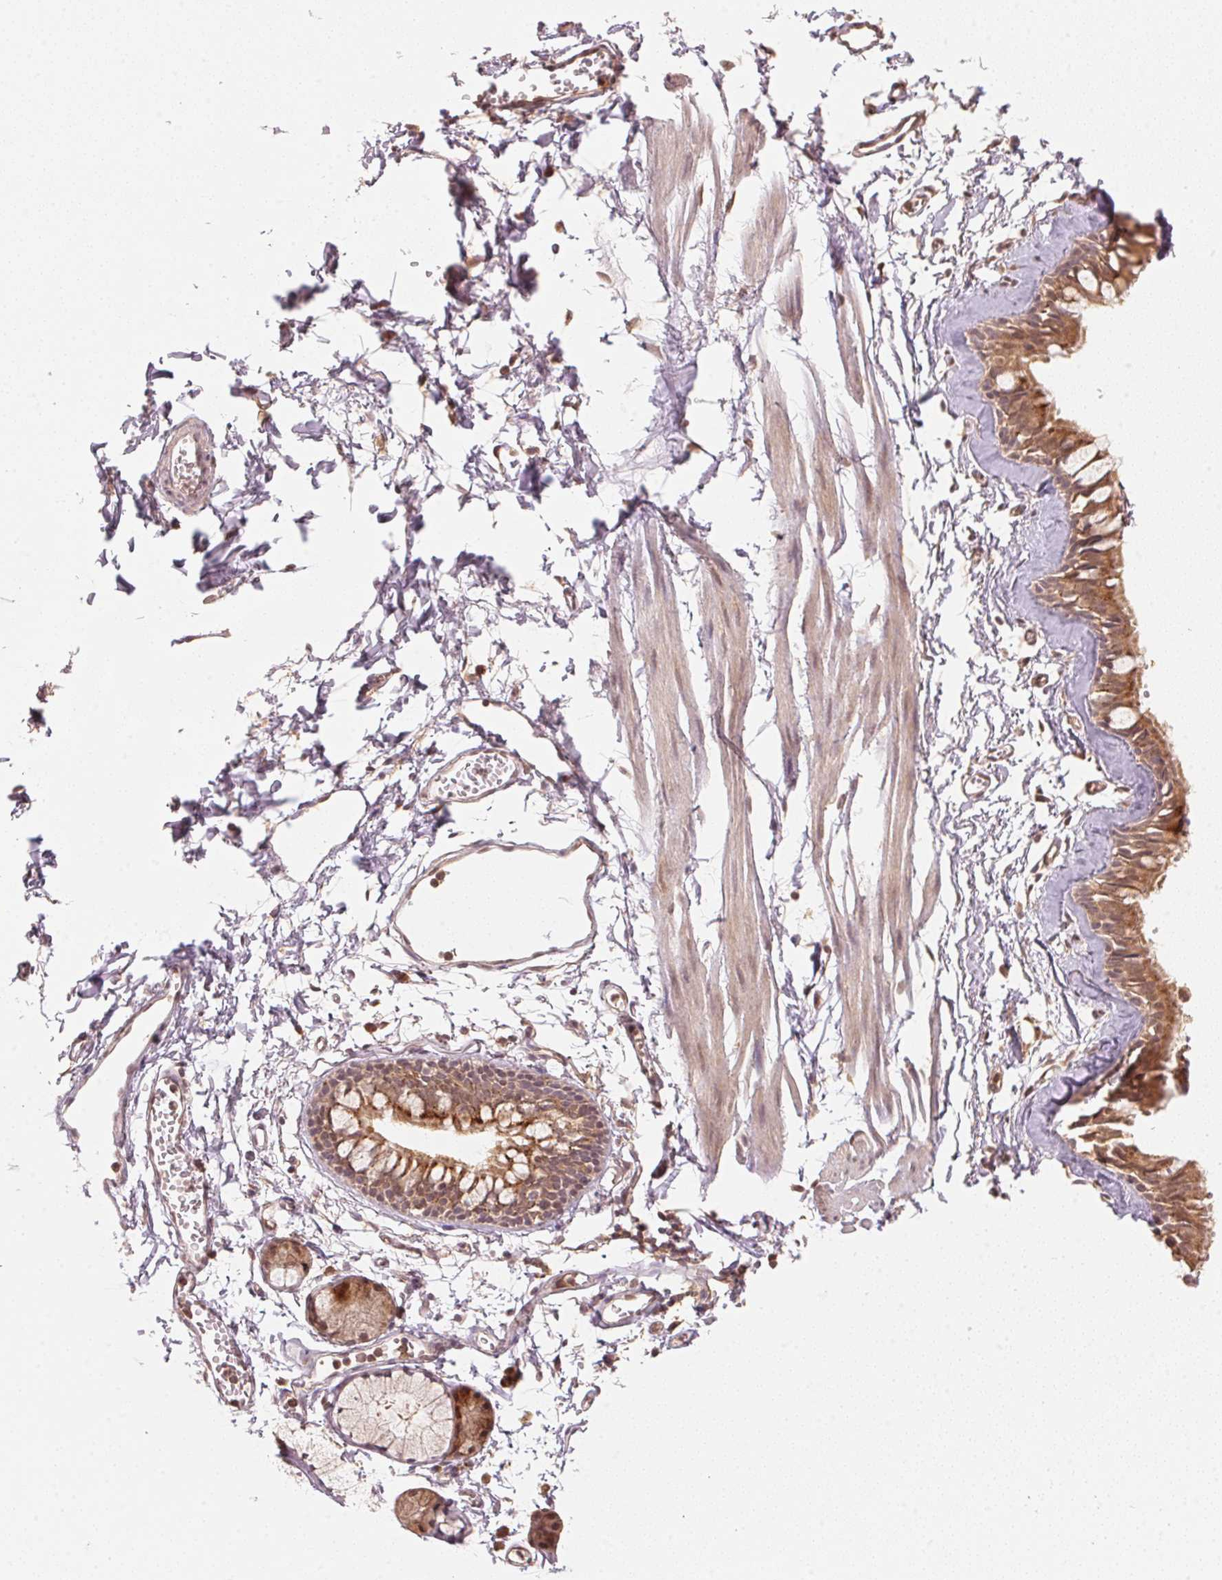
{"staining": {"intensity": "moderate", "quantity": ">75%", "location": "cytoplasmic/membranous,nuclear"}, "tissue": "bronchus", "cell_type": "Respiratory epithelial cells", "image_type": "normal", "snomed": [{"axis": "morphology", "description": "Normal tissue, NOS"}, {"axis": "topography", "description": "Cartilage tissue"}, {"axis": "topography", "description": "Bronchus"}], "caption": "Immunohistochemistry staining of benign bronchus, which demonstrates medium levels of moderate cytoplasmic/membranous,nuclear staining in approximately >75% of respiratory epithelial cells indicating moderate cytoplasmic/membranous,nuclear protein expression. The staining was performed using DAB (3,3'-diaminobenzidine) (brown) for protein detection and nuclei were counterstained in hematoxylin (blue).", "gene": "C2orf73", "patient": {"sex": "female", "age": 59}}